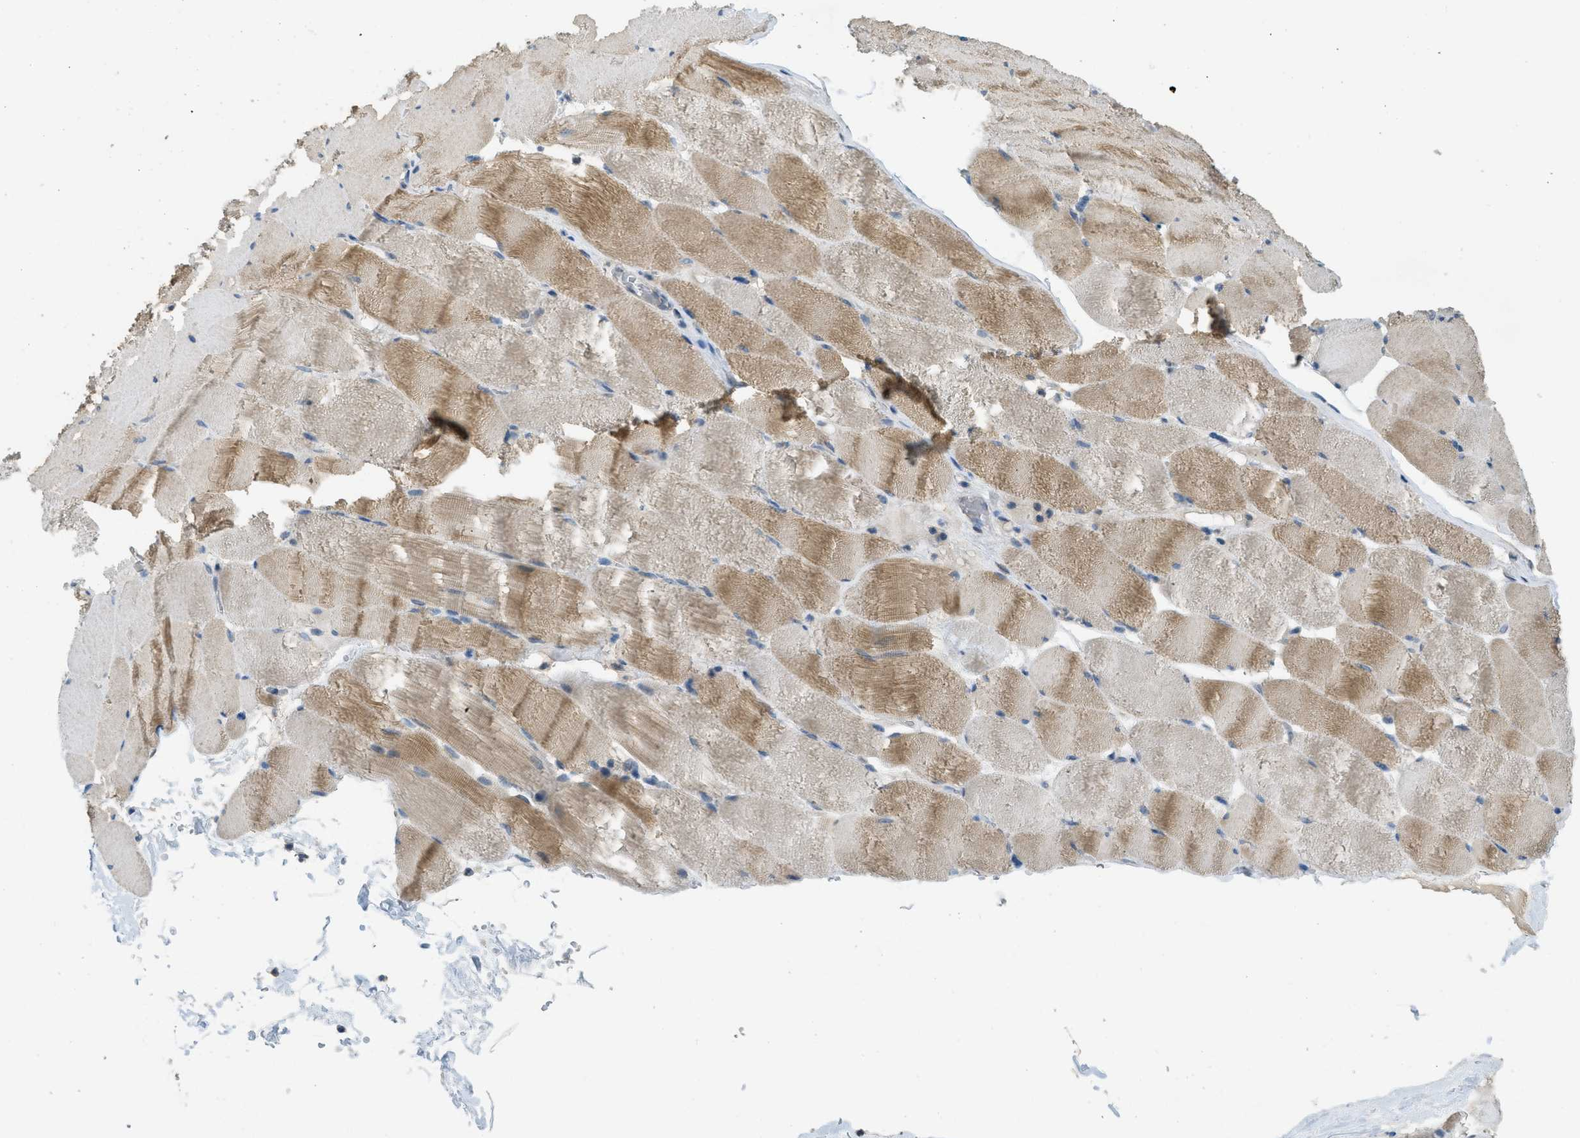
{"staining": {"intensity": "moderate", "quantity": "25%-75%", "location": "cytoplasmic/membranous"}, "tissue": "skeletal muscle", "cell_type": "Myocytes", "image_type": "normal", "snomed": [{"axis": "morphology", "description": "Normal tissue, NOS"}, {"axis": "topography", "description": "Skeletal muscle"}], "caption": "The image displays staining of benign skeletal muscle, revealing moderate cytoplasmic/membranous protein positivity (brown color) within myocytes. (Brightfield microscopy of DAB IHC at high magnification).", "gene": "MIS18A", "patient": {"sex": "male", "age": 62}}